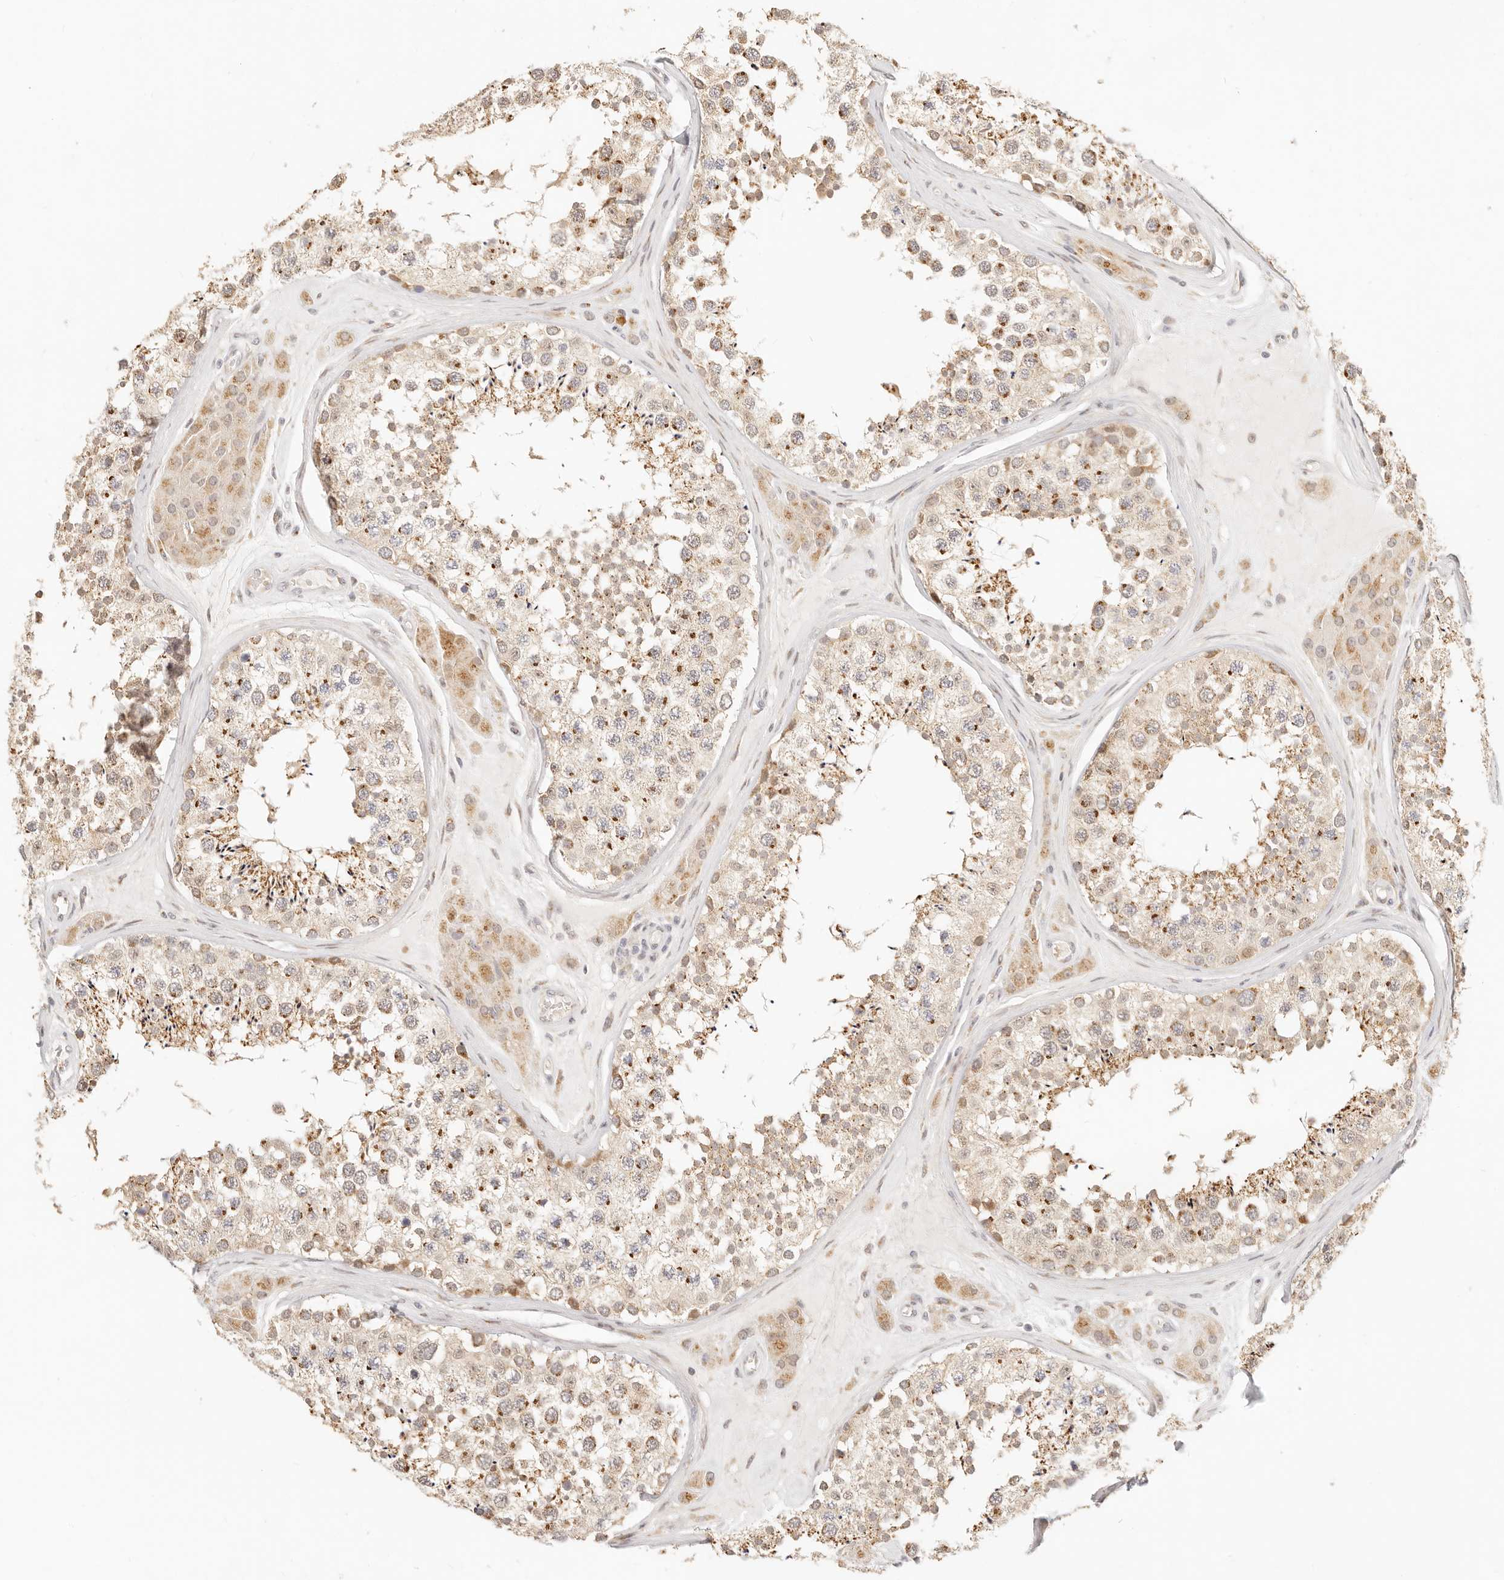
{"staining": {"intensity": "moderate", "quantity": ">75%", "location": "cytoplasmic/membranous"}, "tissue": "testis", "cell_type": "Cells in seminiferous ducts", "image_type": "normal", "snomed": [{"axis": "morphology", "description": "Normal tissue, NOS"}, {"axis": "topography", "description": "Testis"}], "caption": "Immunohistochemical staining of unremarkable testis exhibits >75% levels of moderate cytoplasmic/membranous protein expression in approximately >75% of cells in seminiferous ducts. The protein is shown in brown color, while the nuclei are stained blue.", "gene": "FAM20B", "patient": {"sex": "male", "age": 46}}